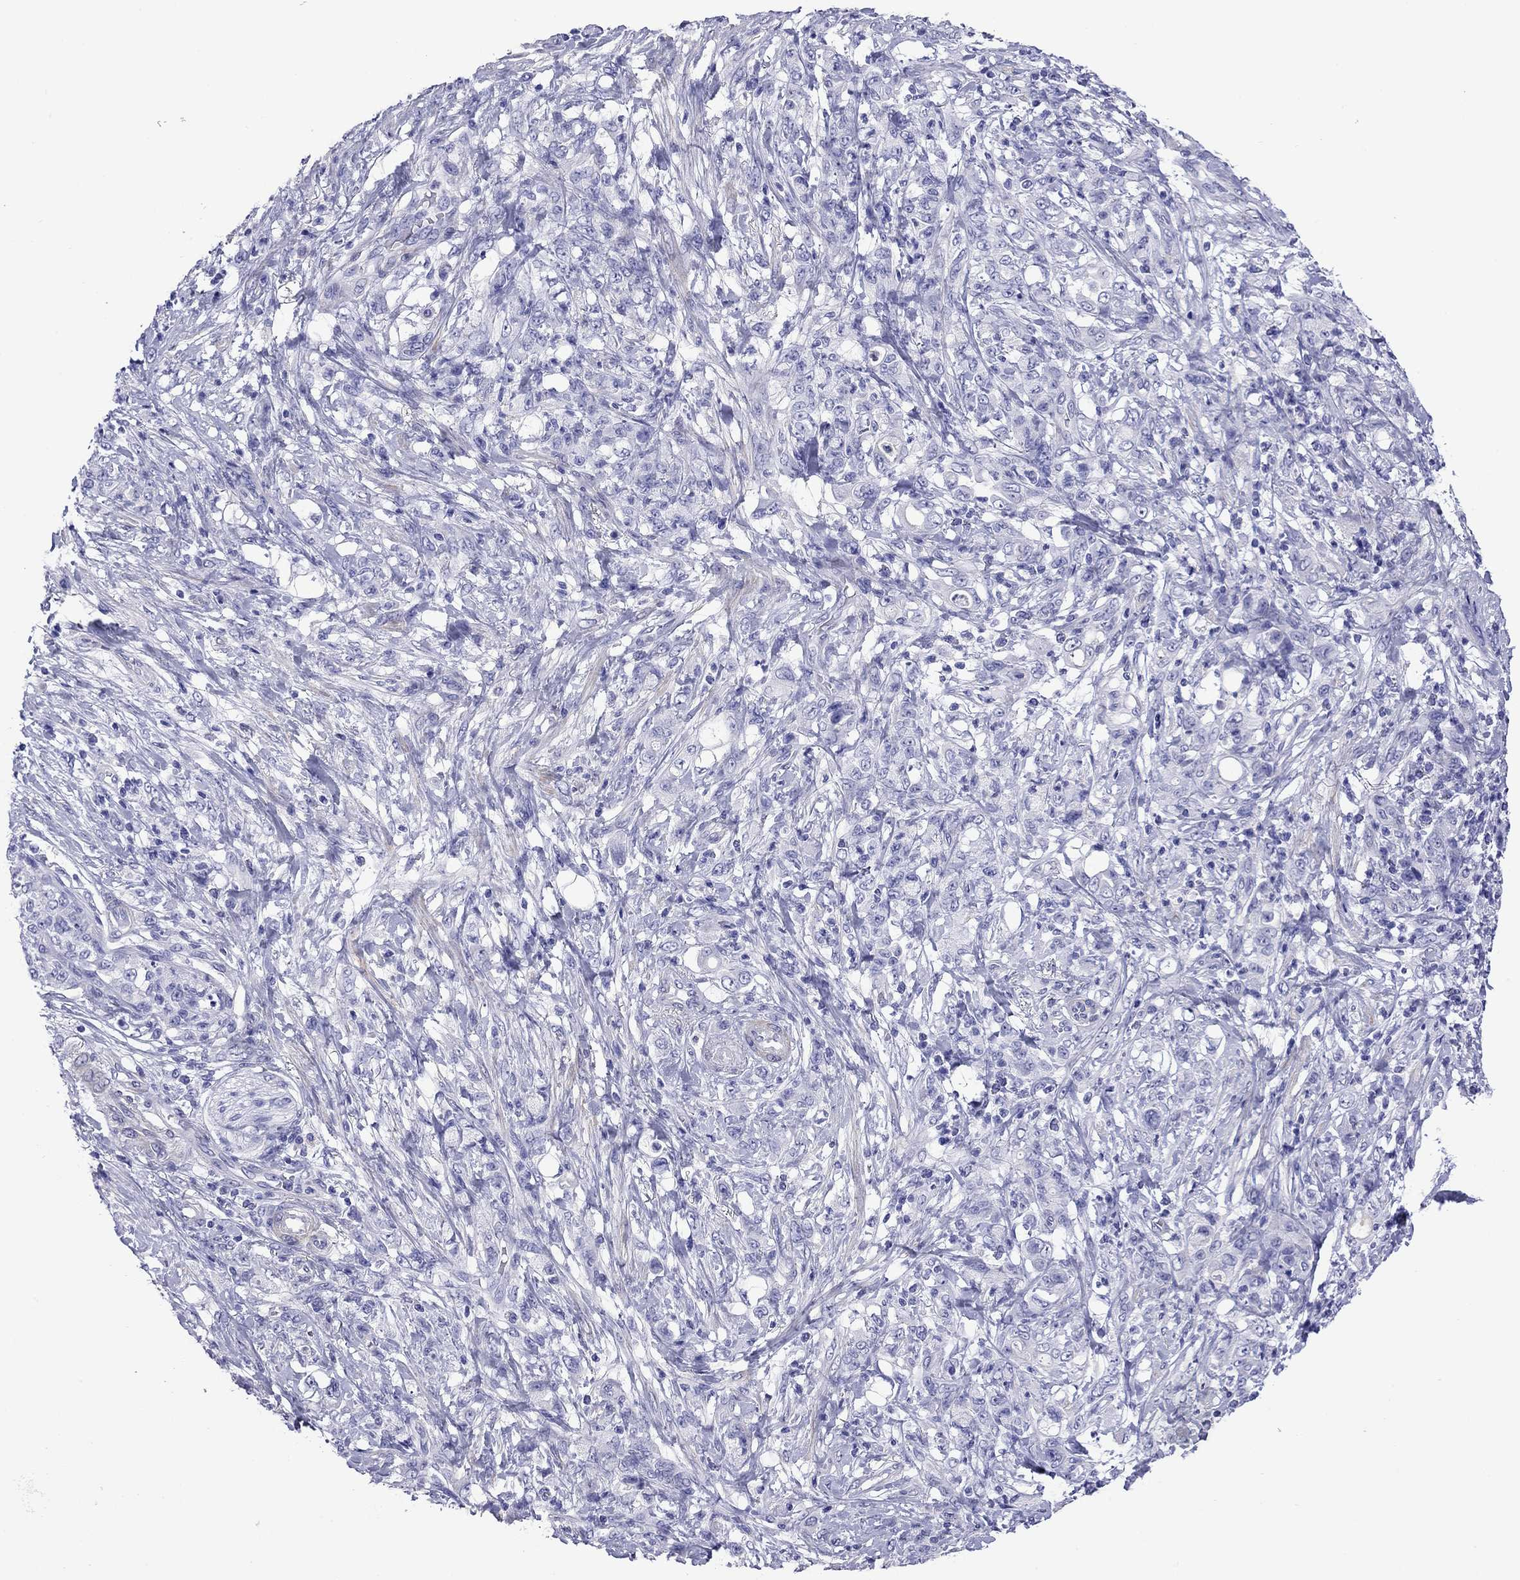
{"staining": {"intensity": "negative", "quantity": "none", "location": "none"}, "tissue": "stomach cancer", "cell_type": "Tumor cells", "image_type": "cancer", "snomed": [{"axis": "morphology", "description": "Adenocarcinoma, NOS"}, {"axis": "topography", "description": "Stomach"}], "caption": "A micrograph of human adenocarcinoma (stomach) is negative for staining in tumor cells.", "gene": "KIAA2012", "patient": {"sex": "female", "age": 79}}